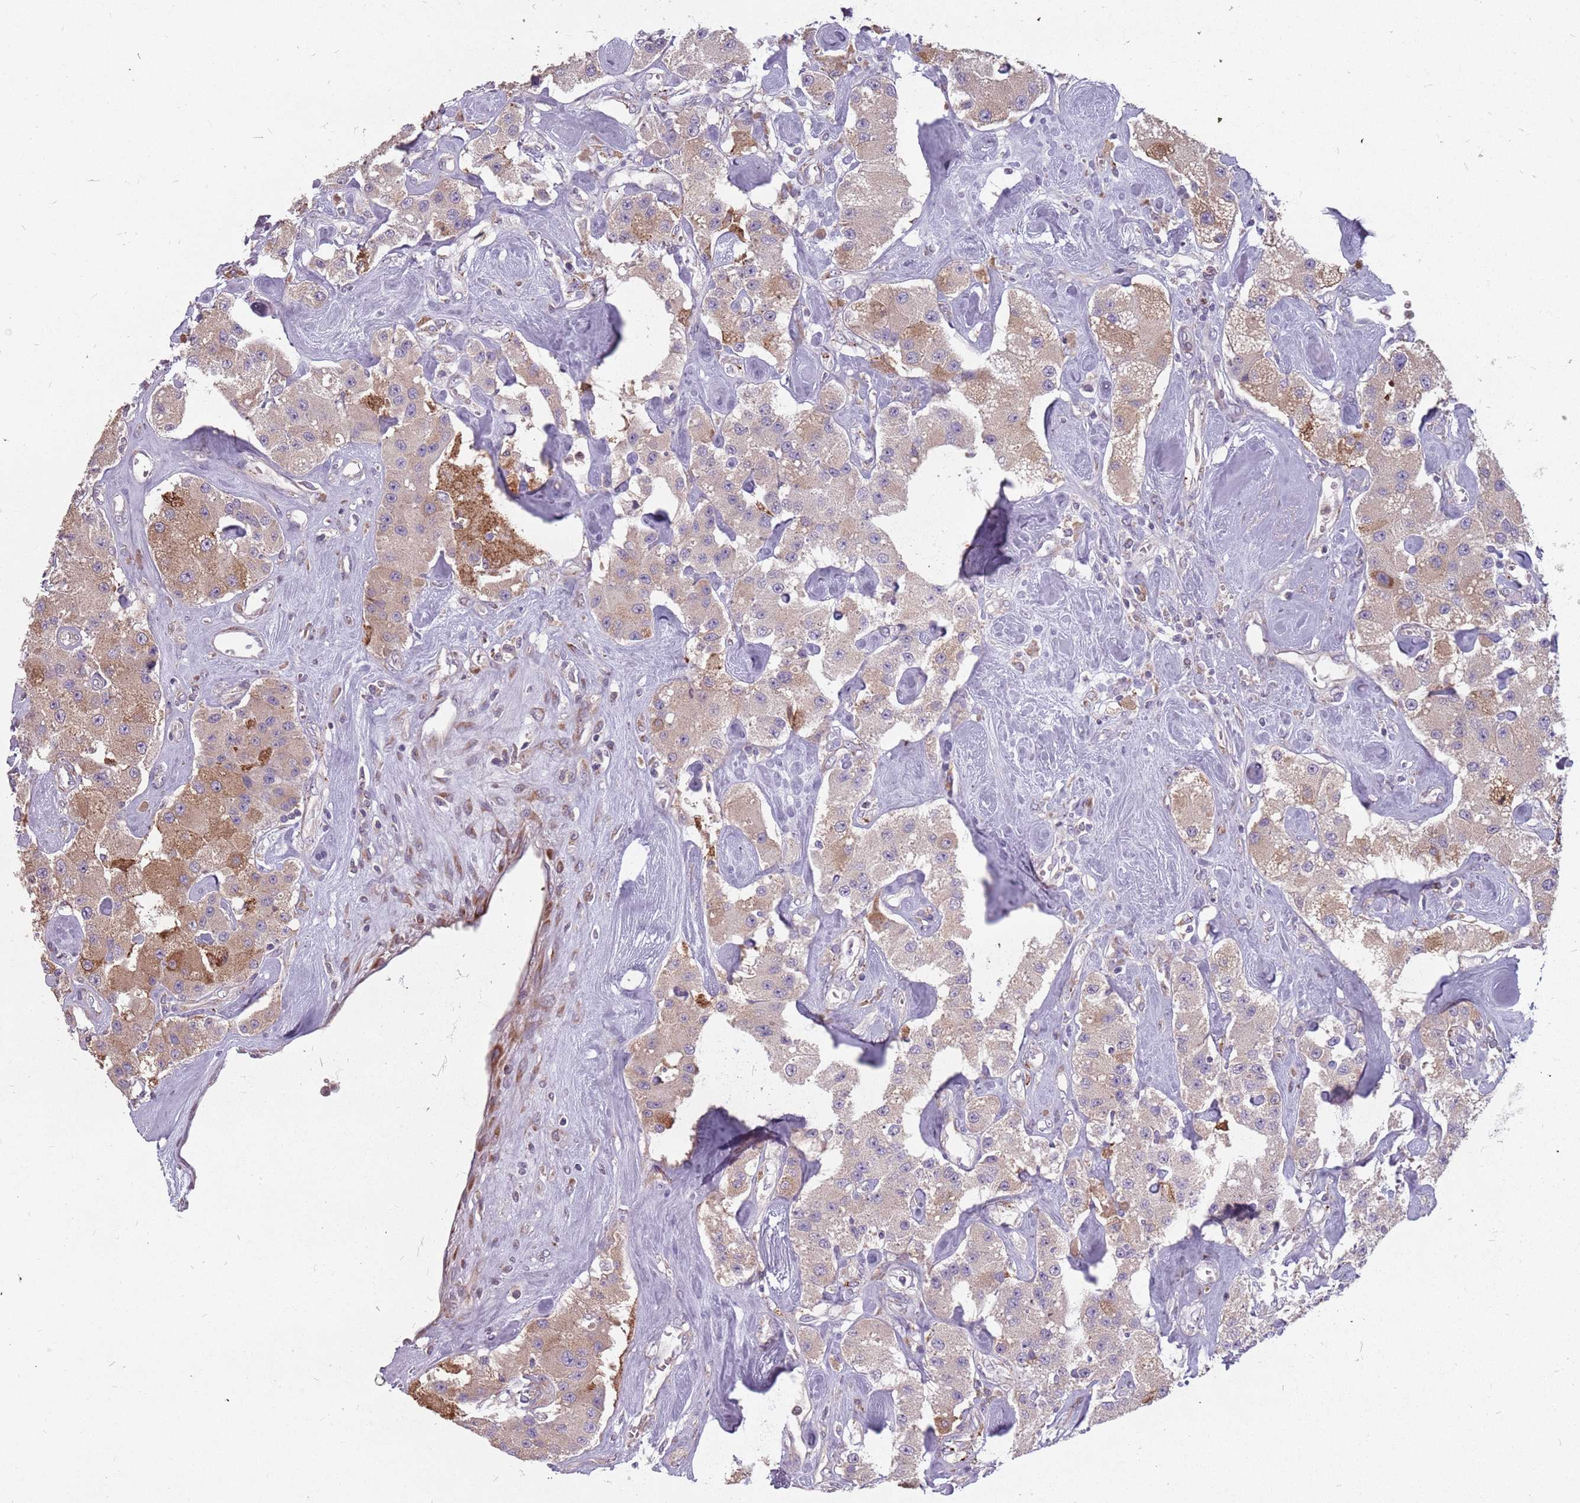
{"staining": {"intensity": "moderate", "quantity": "25%-75%", "location": "cytoplasmic/membranous"}, "tissue": "carcinoid", "cell_type": "Tumor cells", "image_type": "cancer", "snomed": [{"axis": "morphology", "description": "Carcinoid, malignant, NOS"}, {"axis": "topography", "description": "Pancreas"}], "caption": "Tumor cells exhibit moderate cytoplasmic/membranous expression in approximately 25%-75% of cells in carcinoid. (DAB (3,3'-diaminobenzidine) IHC with brightfield microscopy, high magnification).", "gene": "RPS9", "patient": {"sex": "male", "age": 41}}